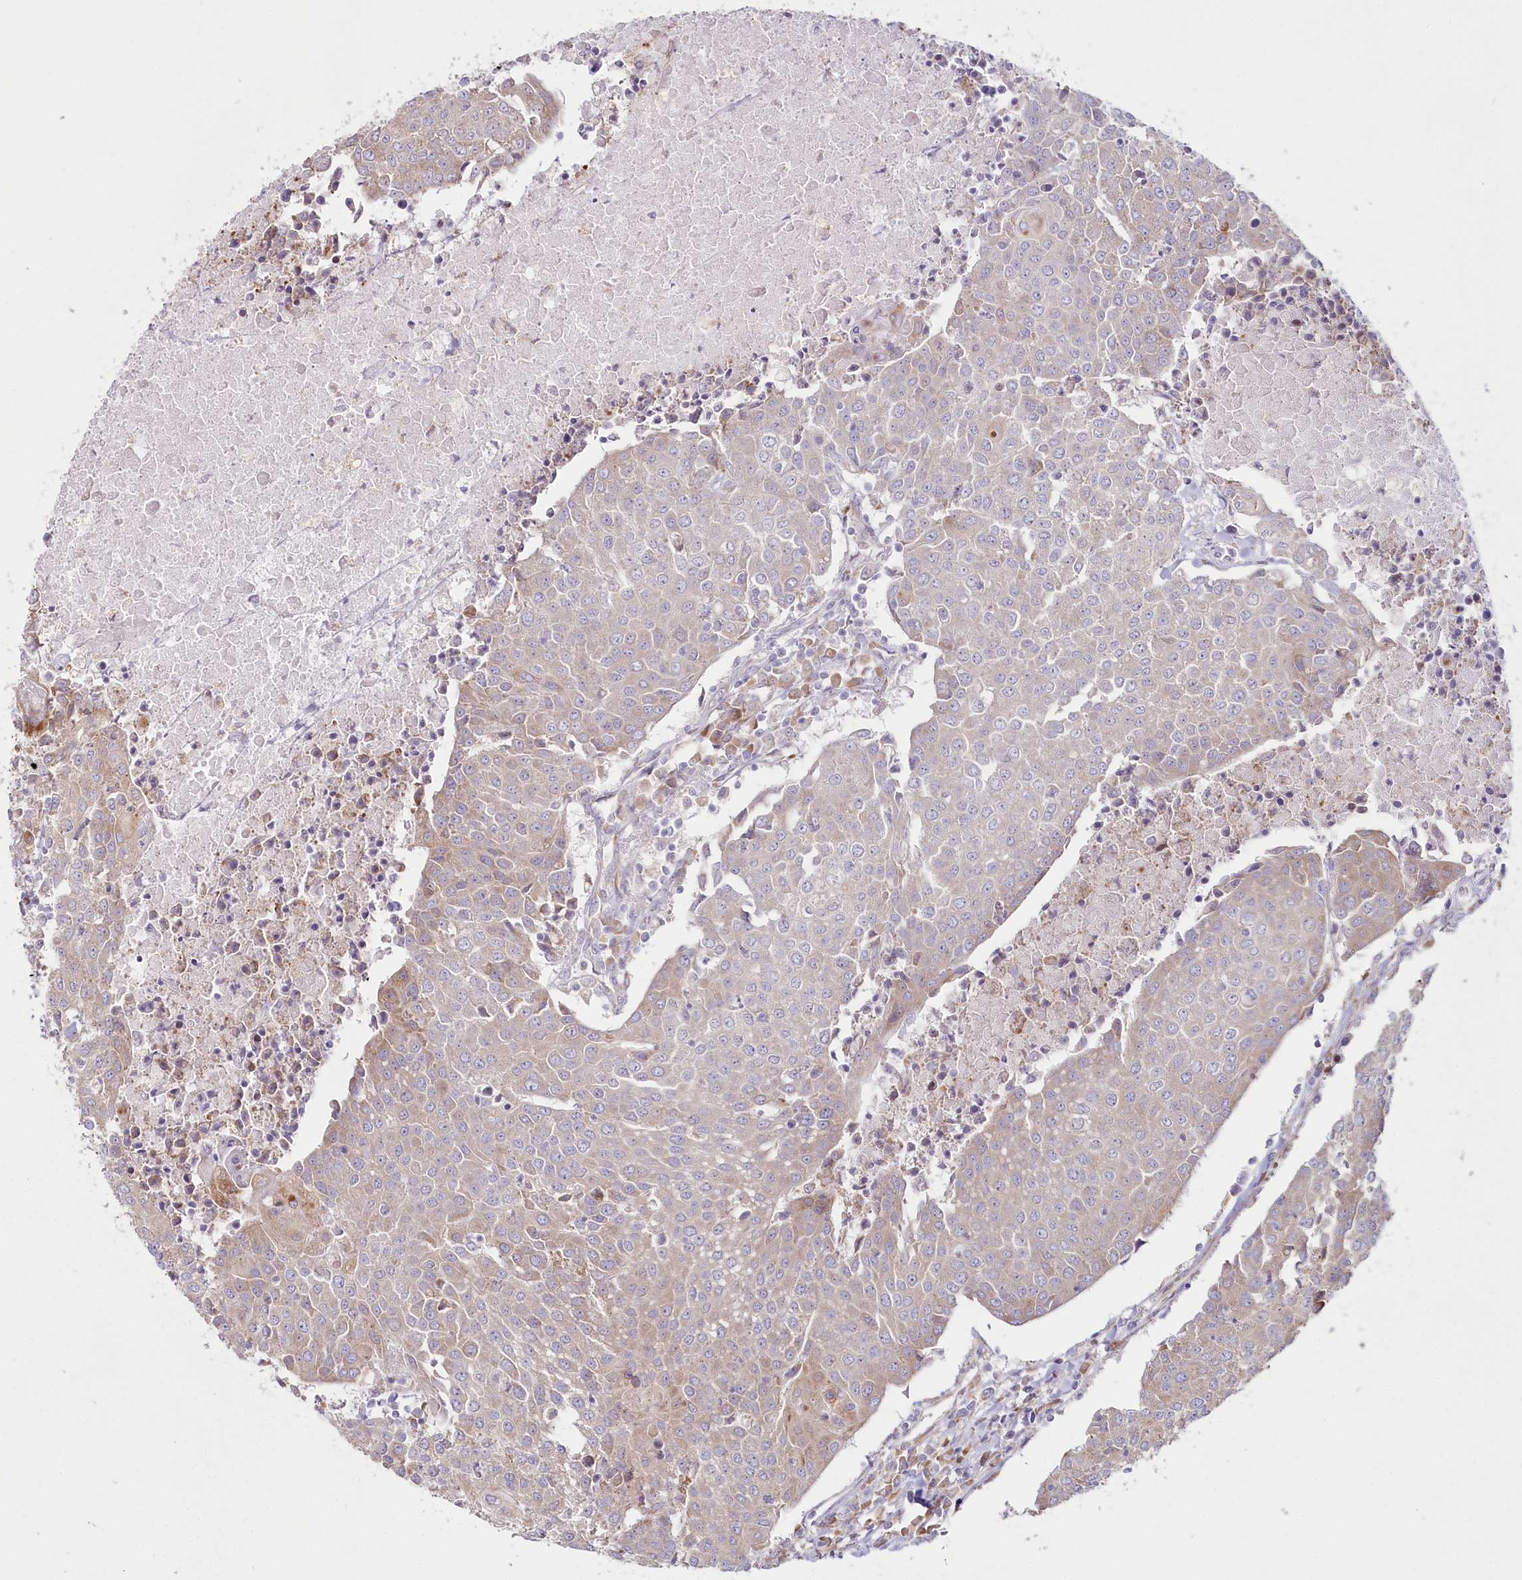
{"staining": {"intensity": "negative", "quantity": "none", "location": "none"}, "tissue": "urothelial cancer", "cell_type": "Tumor cells", "image_type": "cancer", "snomed": [{"axis": "morphology", "description": "Urothelial carcinoma, High grade"}, {"axis": "topography", "description": "Urinary bladder"}], "caption": "Tumor cells are negative for brown protein staining in urothelial carcinoma (high-grade).", "gene": "HARS2", "patient": {"sex": "female", "age": 85}}